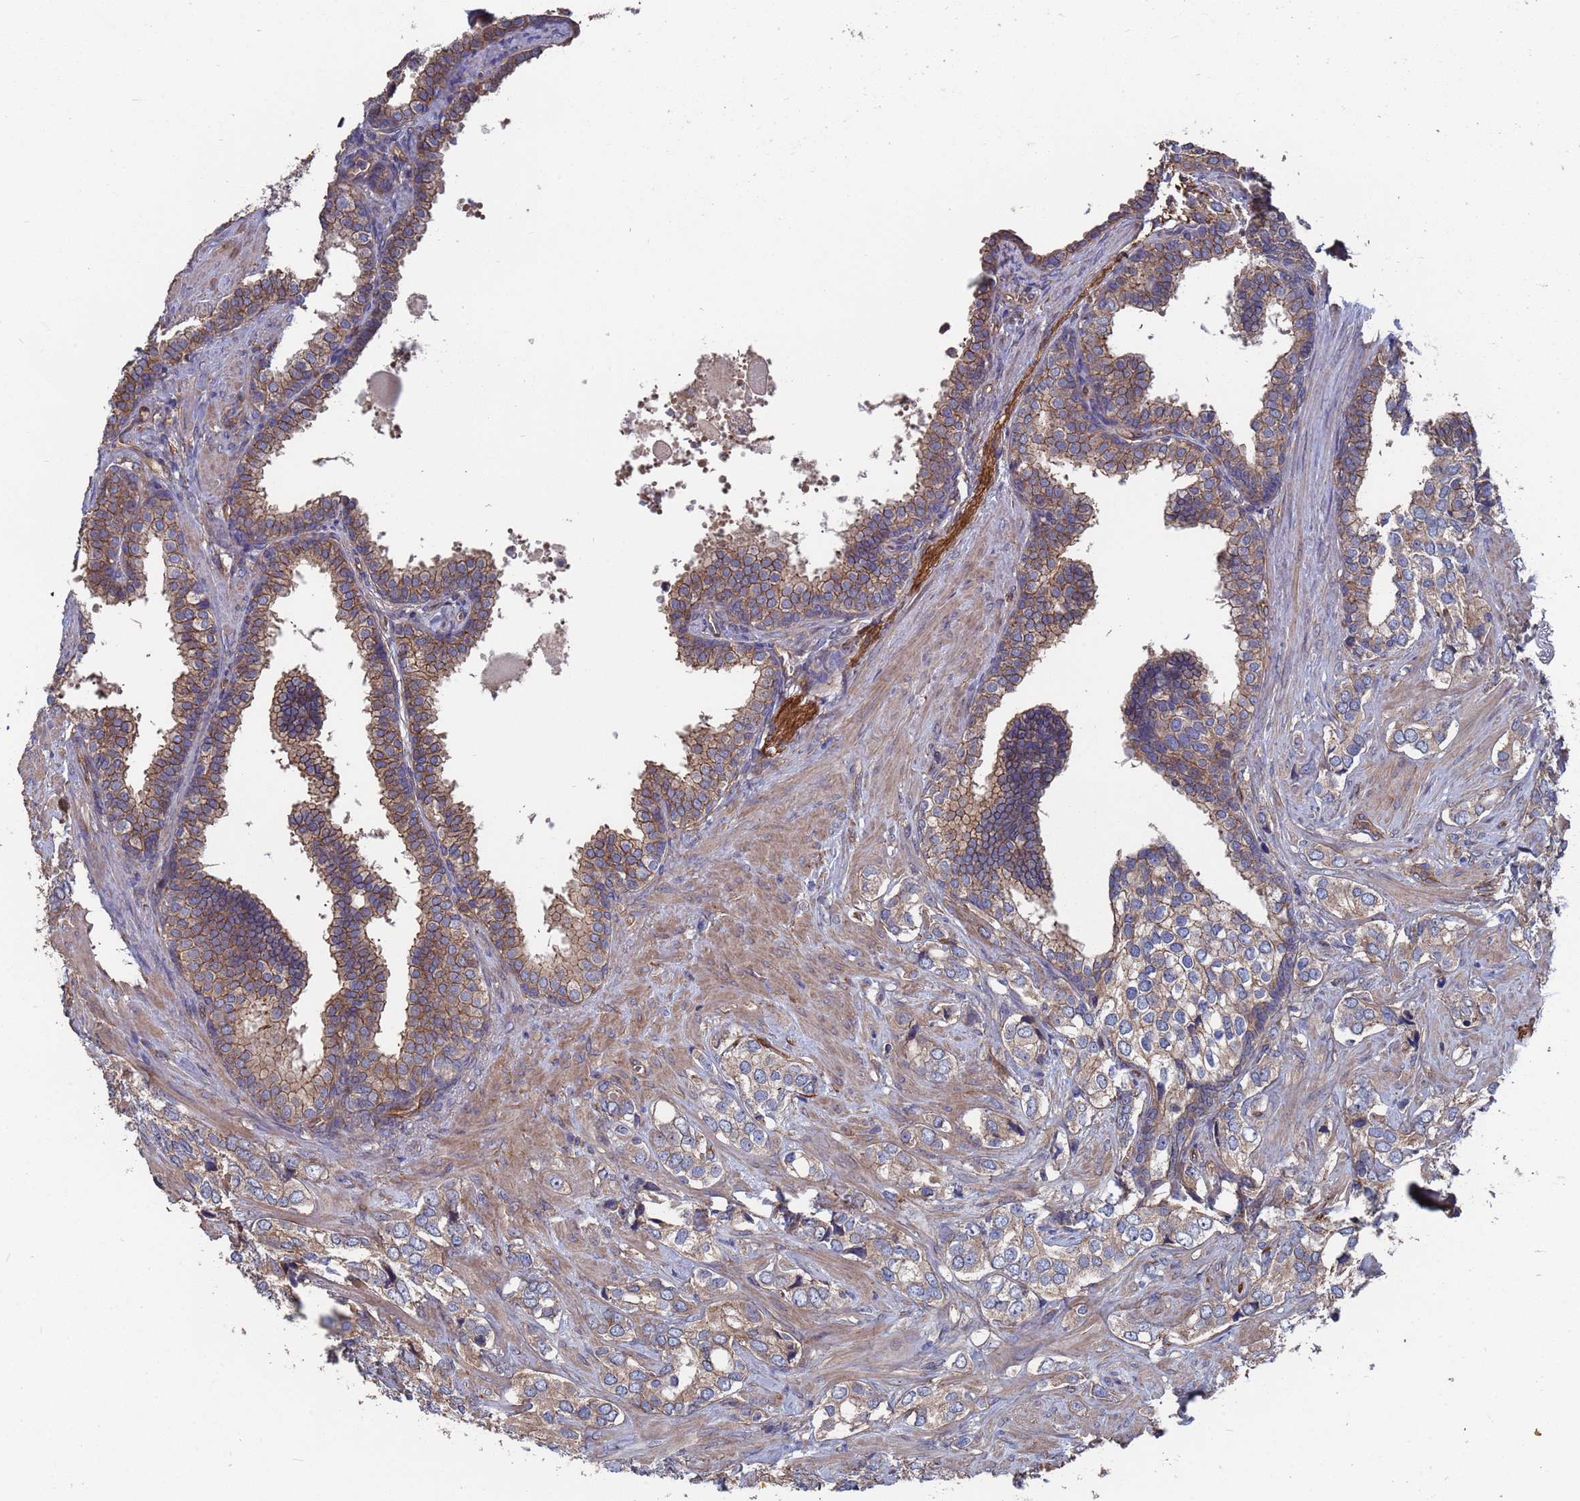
{"staining": {"intensity": "weak", "quantity": "25%-75%", "location": "cytoplasmic/membranous"}, "tissue": "prostate cancer", "cell_type": "Tumor cells", "image_type": "cancer", "snomed": [{"axis": "morphology", "description": "Adenocarcinoma, High grade"}, {"axis": "topography", "description": "Prostate"}], "caption": "Immunohistochemical staining of human prostate cancer (high-grade adenocarcinoma) exhibits weak cytoplasmic/membranous protein expression in about 25%-75% of tumor cells.", "gene": "NDUFAF6", "patient": {"sex": "male", "age": 66}}